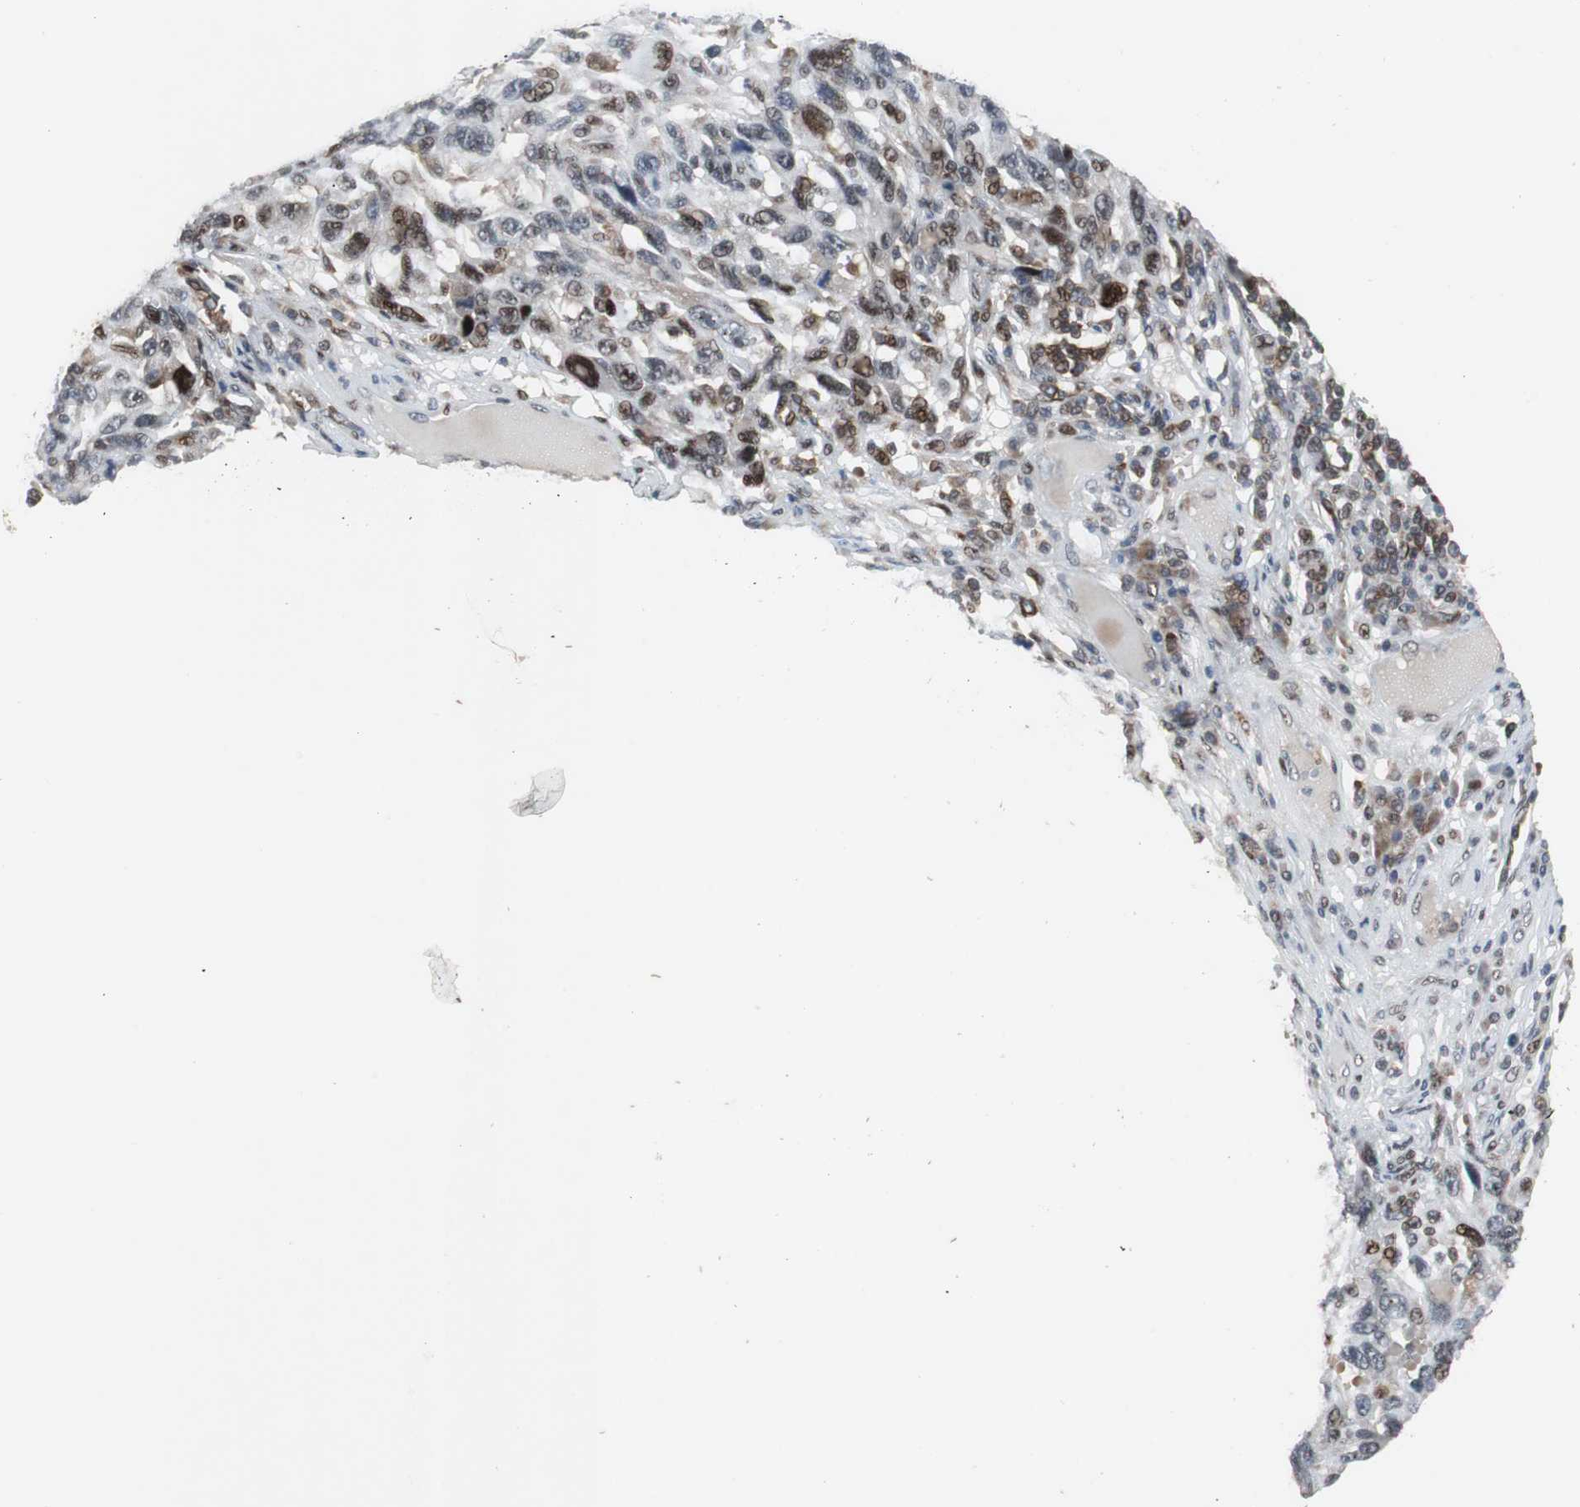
{"staining": {"intensity": "strong", "quantity": "25%-75%", "location": "nuclear"}, "tissue": "melanoma", "cell_type": "Tumor cells", "image_type": "cancer", "snomed": [{"axis": "morphology", "description": "Malignant melanoma, NOS"}, {"axis": "topography", "description": "Skin"}], "caption": "DAB (3,3'-diaminobenzidine) immunohistochemical staining of melanoma shows strong nuclear protein positivity in about 25%-75% of tumor cells. (brown staining indicates protein expression, while blue staining denotes nuclei).", "gene": "GRK2", "patient": {"sex": "male", "age": 53}}